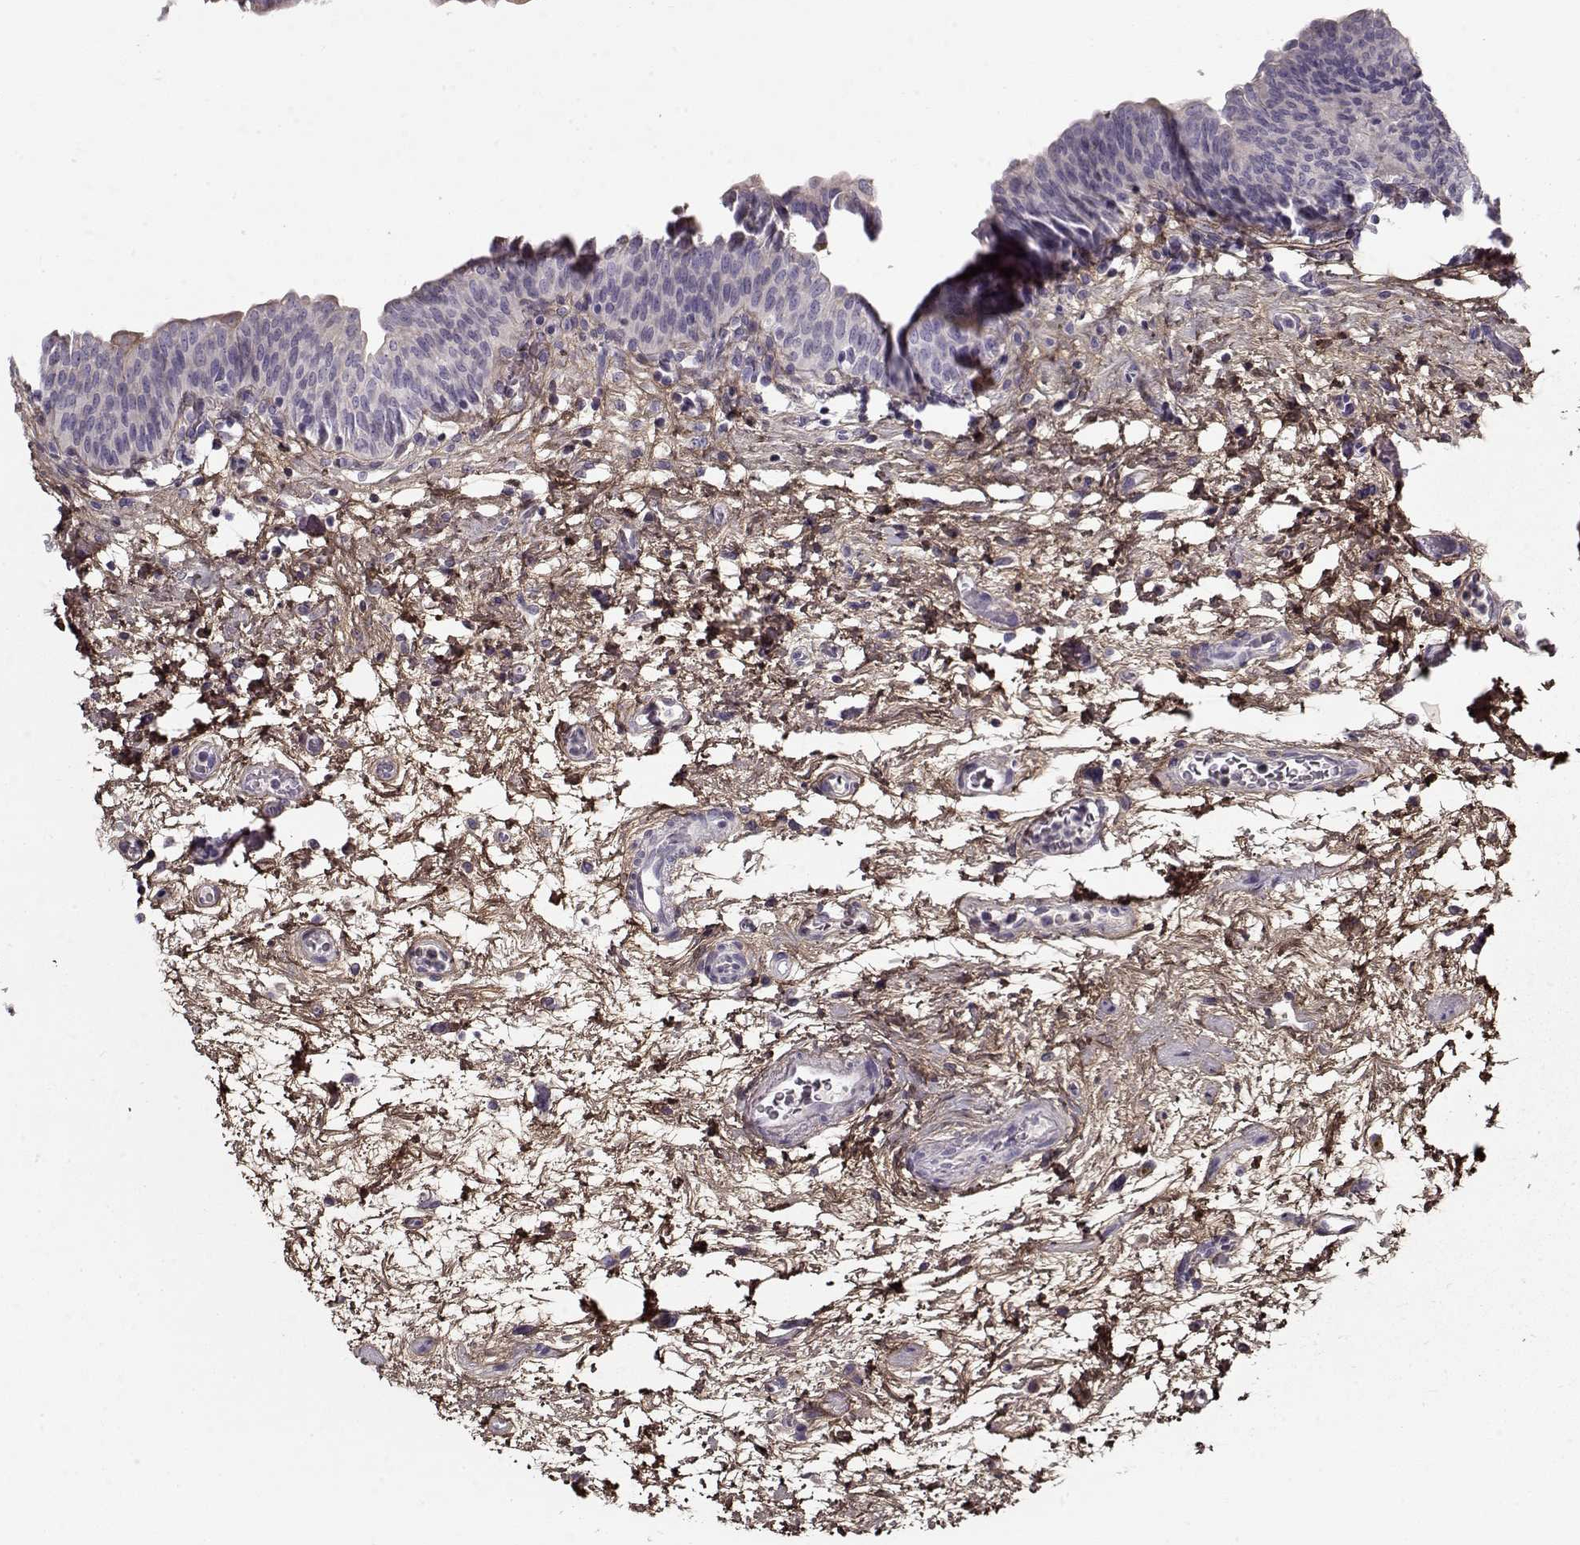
{"staining": {"intensity": "negative", "quantity": "none", "location": "none"}, "tissue": "urinary bladder", "cell_type": "Urothelial cells", "image_type": "normal", "snomed": [{"axis": "morphology", "description": "Normal tissue, NOS"}, {"axis": "topography", "description": "Urinary bladder"}], "caption": "A high-resolution histopathology image shows IHC staining of unremarkable urinary bladder, which exhibits no significant positivity in urothelial cells. The staining was performed using DAB (3,3'-diaminobenzidine) to visualize the protein expression in brown, while the nuclei were stained in blue with hematoxylin (Magnification: 20x).", "gene": "LUM", "patient": {"sex": "male", "age": 69}}